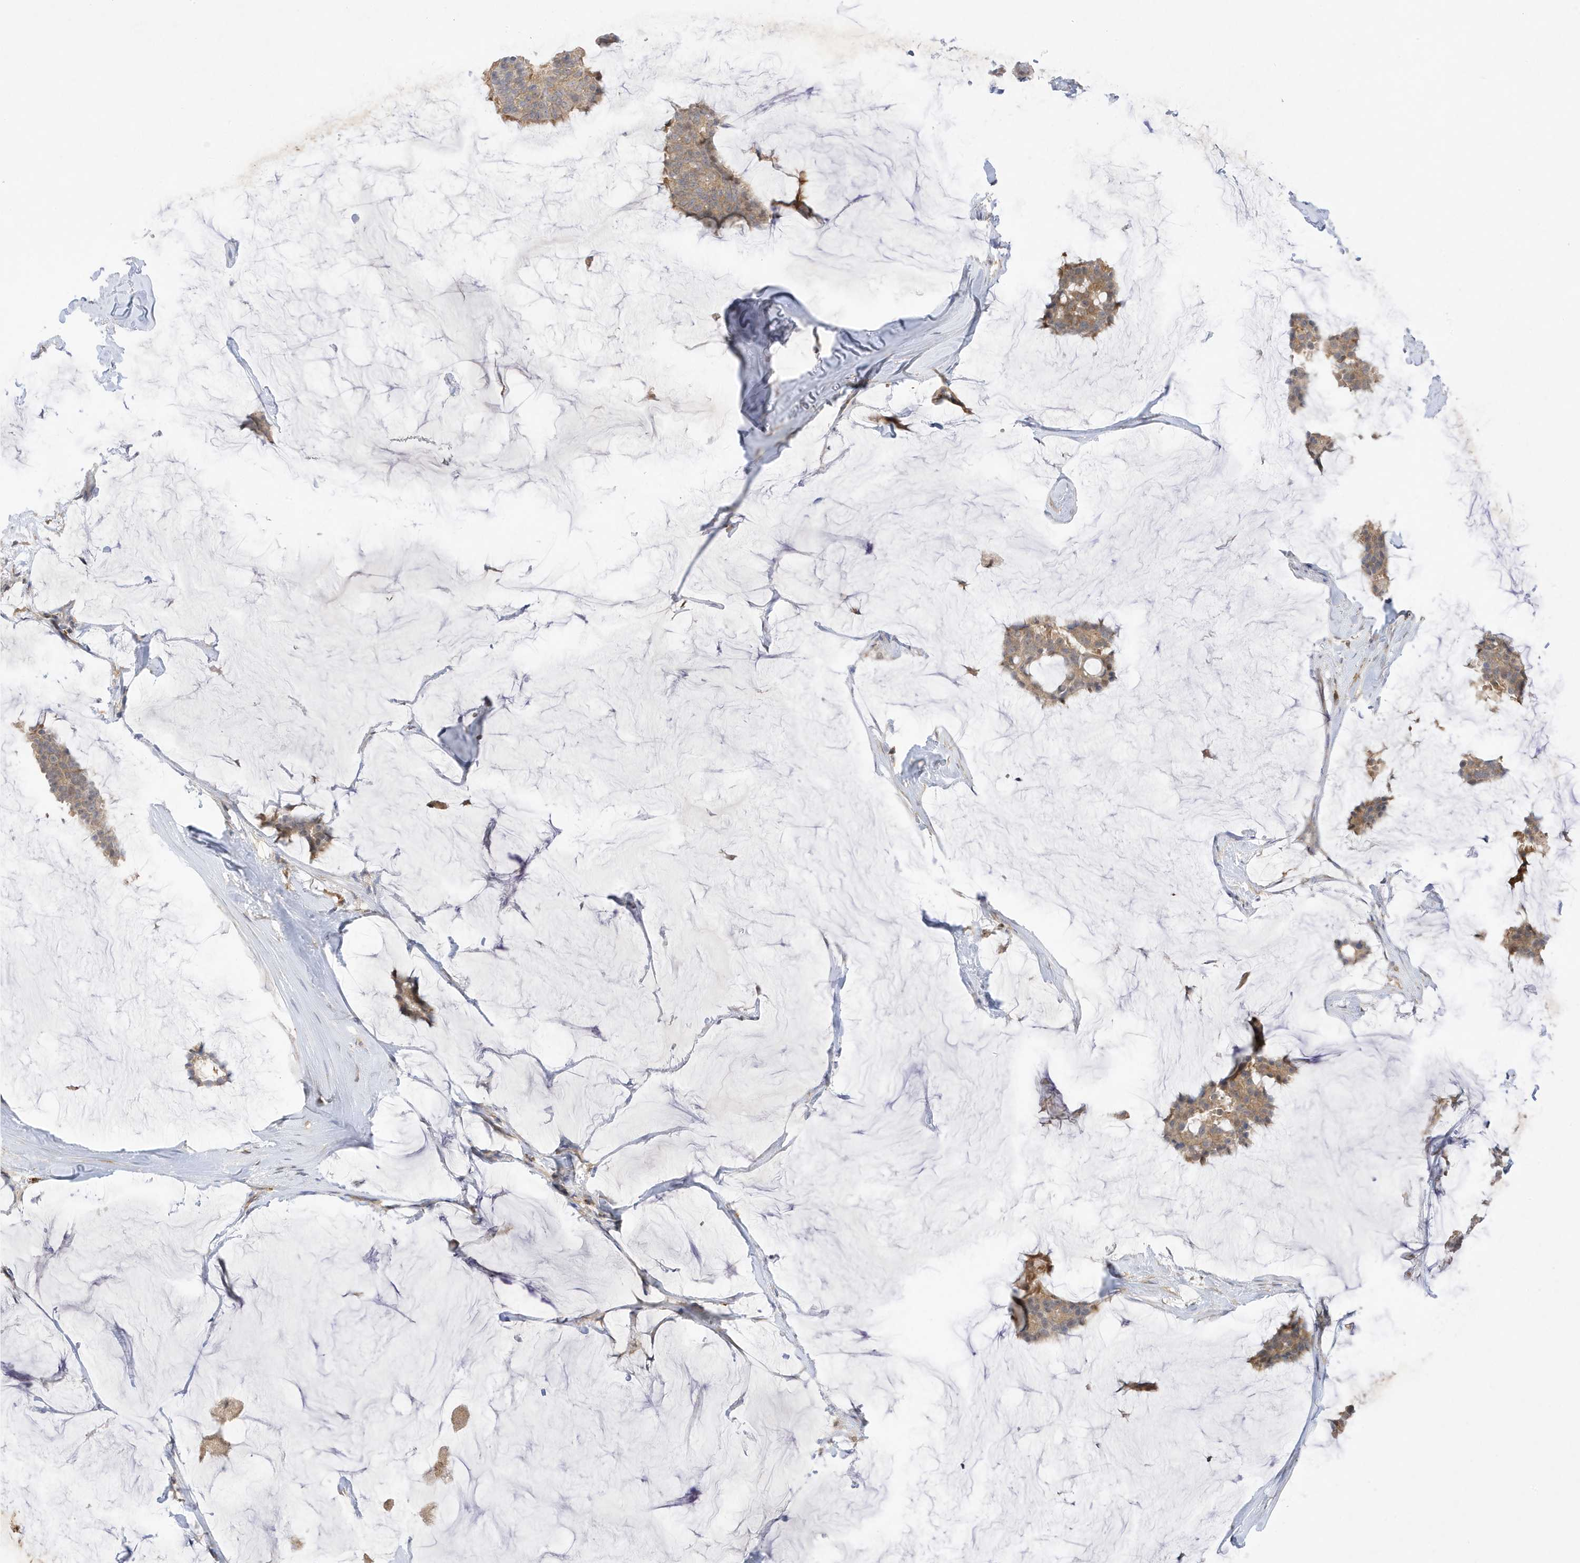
{"staining": {"intensity": "weak", "quantity": ">75%", "location": "cytoplasmic/membranous"}, "tissue": "breast cancer", "cell_type": "Tumor cells", "image_type": "cancer", "snomed": [{"axis": "morphology", "description": "Duct carcinoma"}, {"axis": "topography", "description": "Breast"}], "caption": "Breast cancer (infiltrating ductal carcinoma) was stained to show a protein in brown. There is low levels of weak cytoplasmic/membranous staining in about >75% of tumor cells. (IHC, brightfield microscopy, high magnification).", "gene": "PHACTR2", "patient": {"sex": "female", "age": 93}}